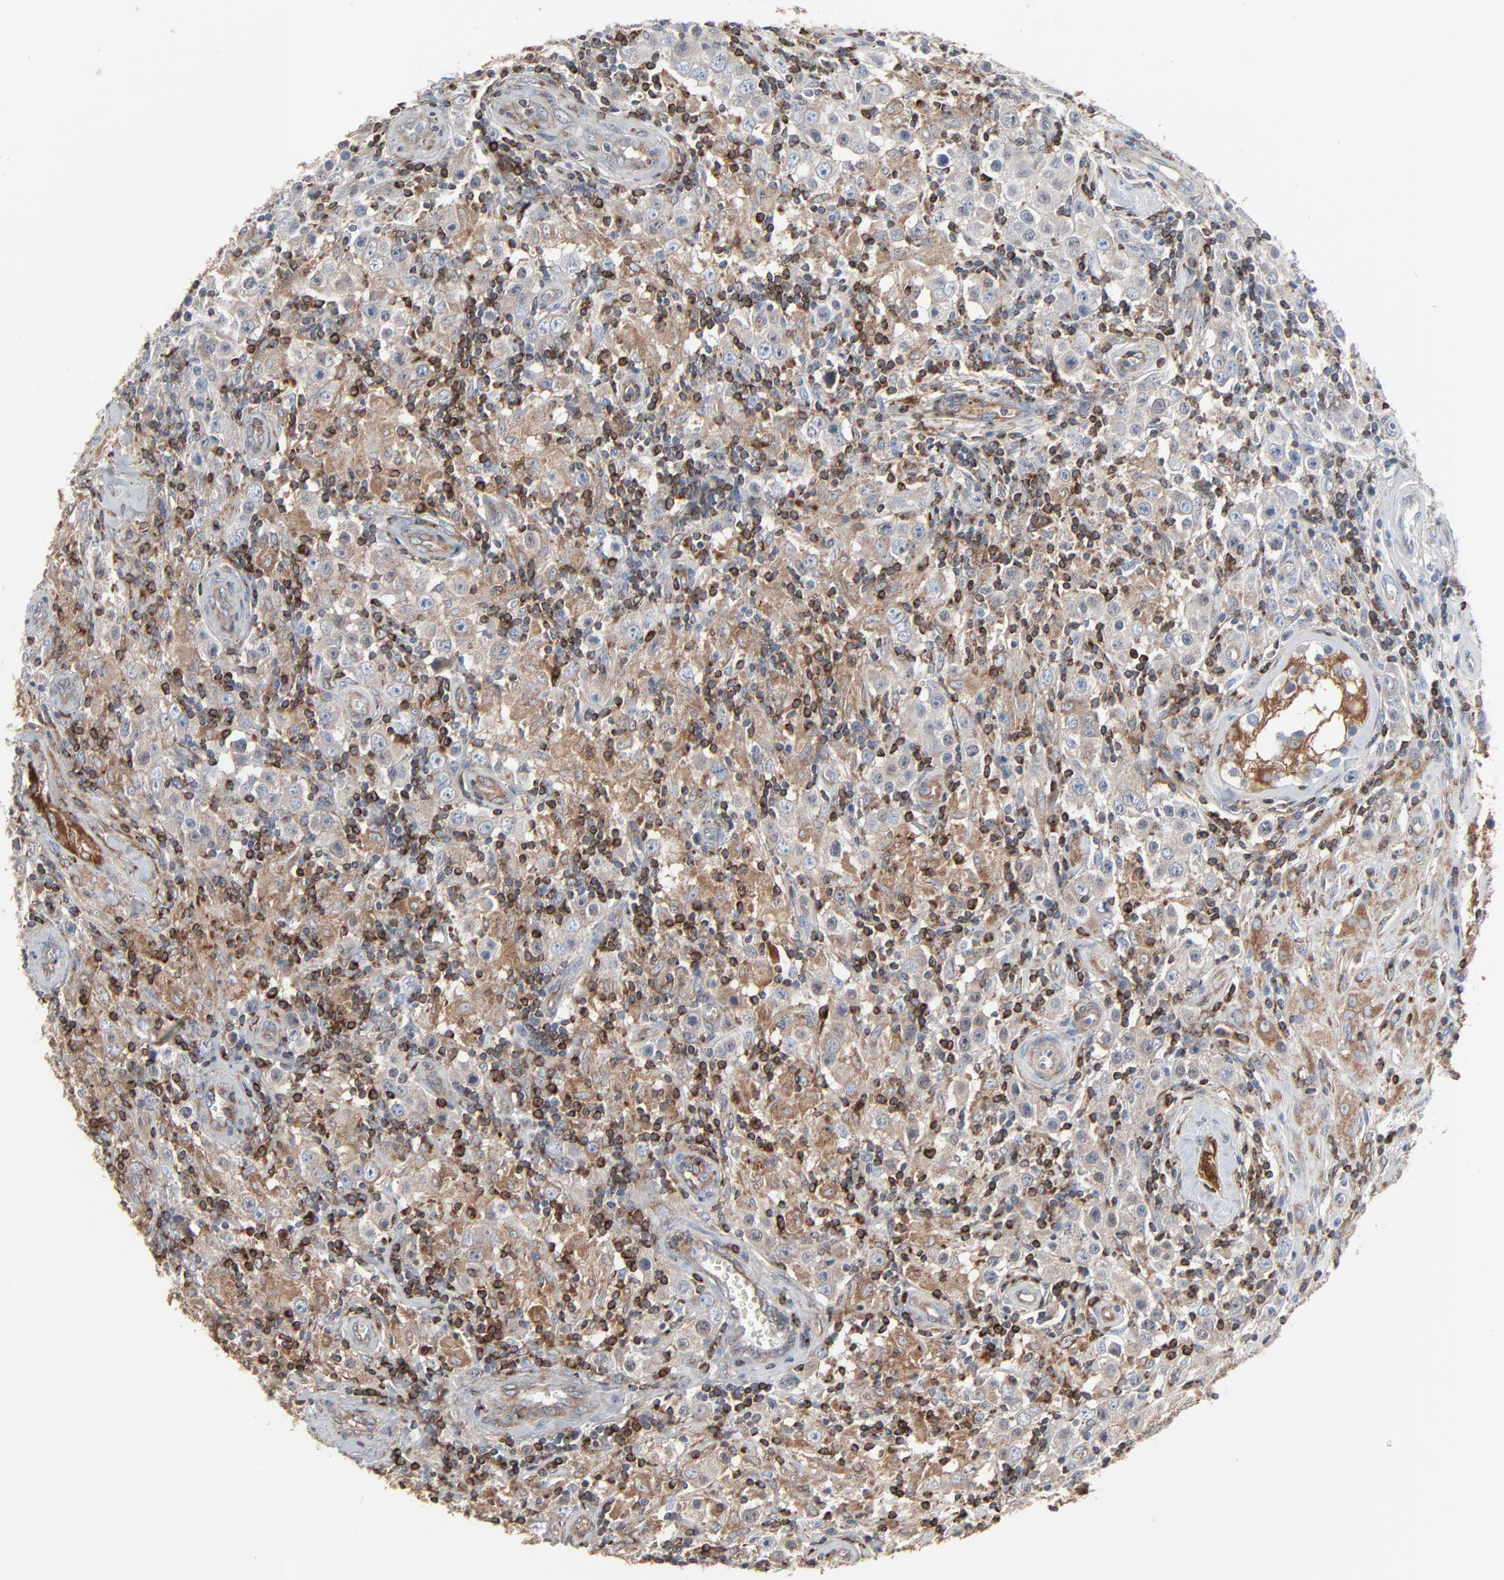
{"staining": {"intensity": "moderate", "quantity": ">75%", "location": "cytoplasmic/membranous"}, "tissue": "testis cancer", "cell_type": "Tumor cells", "image_type": "cancer", "snomed": [{"axis": "morphology", "description": "Seminoma, NOS"}, {"axis": "topography", "description": "Testis"}], "caption": "Tumor cells demonstrate moderate cytoplasmic/membranous expression in about >75% of cells in seminoma (testis).", "gene": "OPTN", "patient": {"sex": "male", "age": 32}}